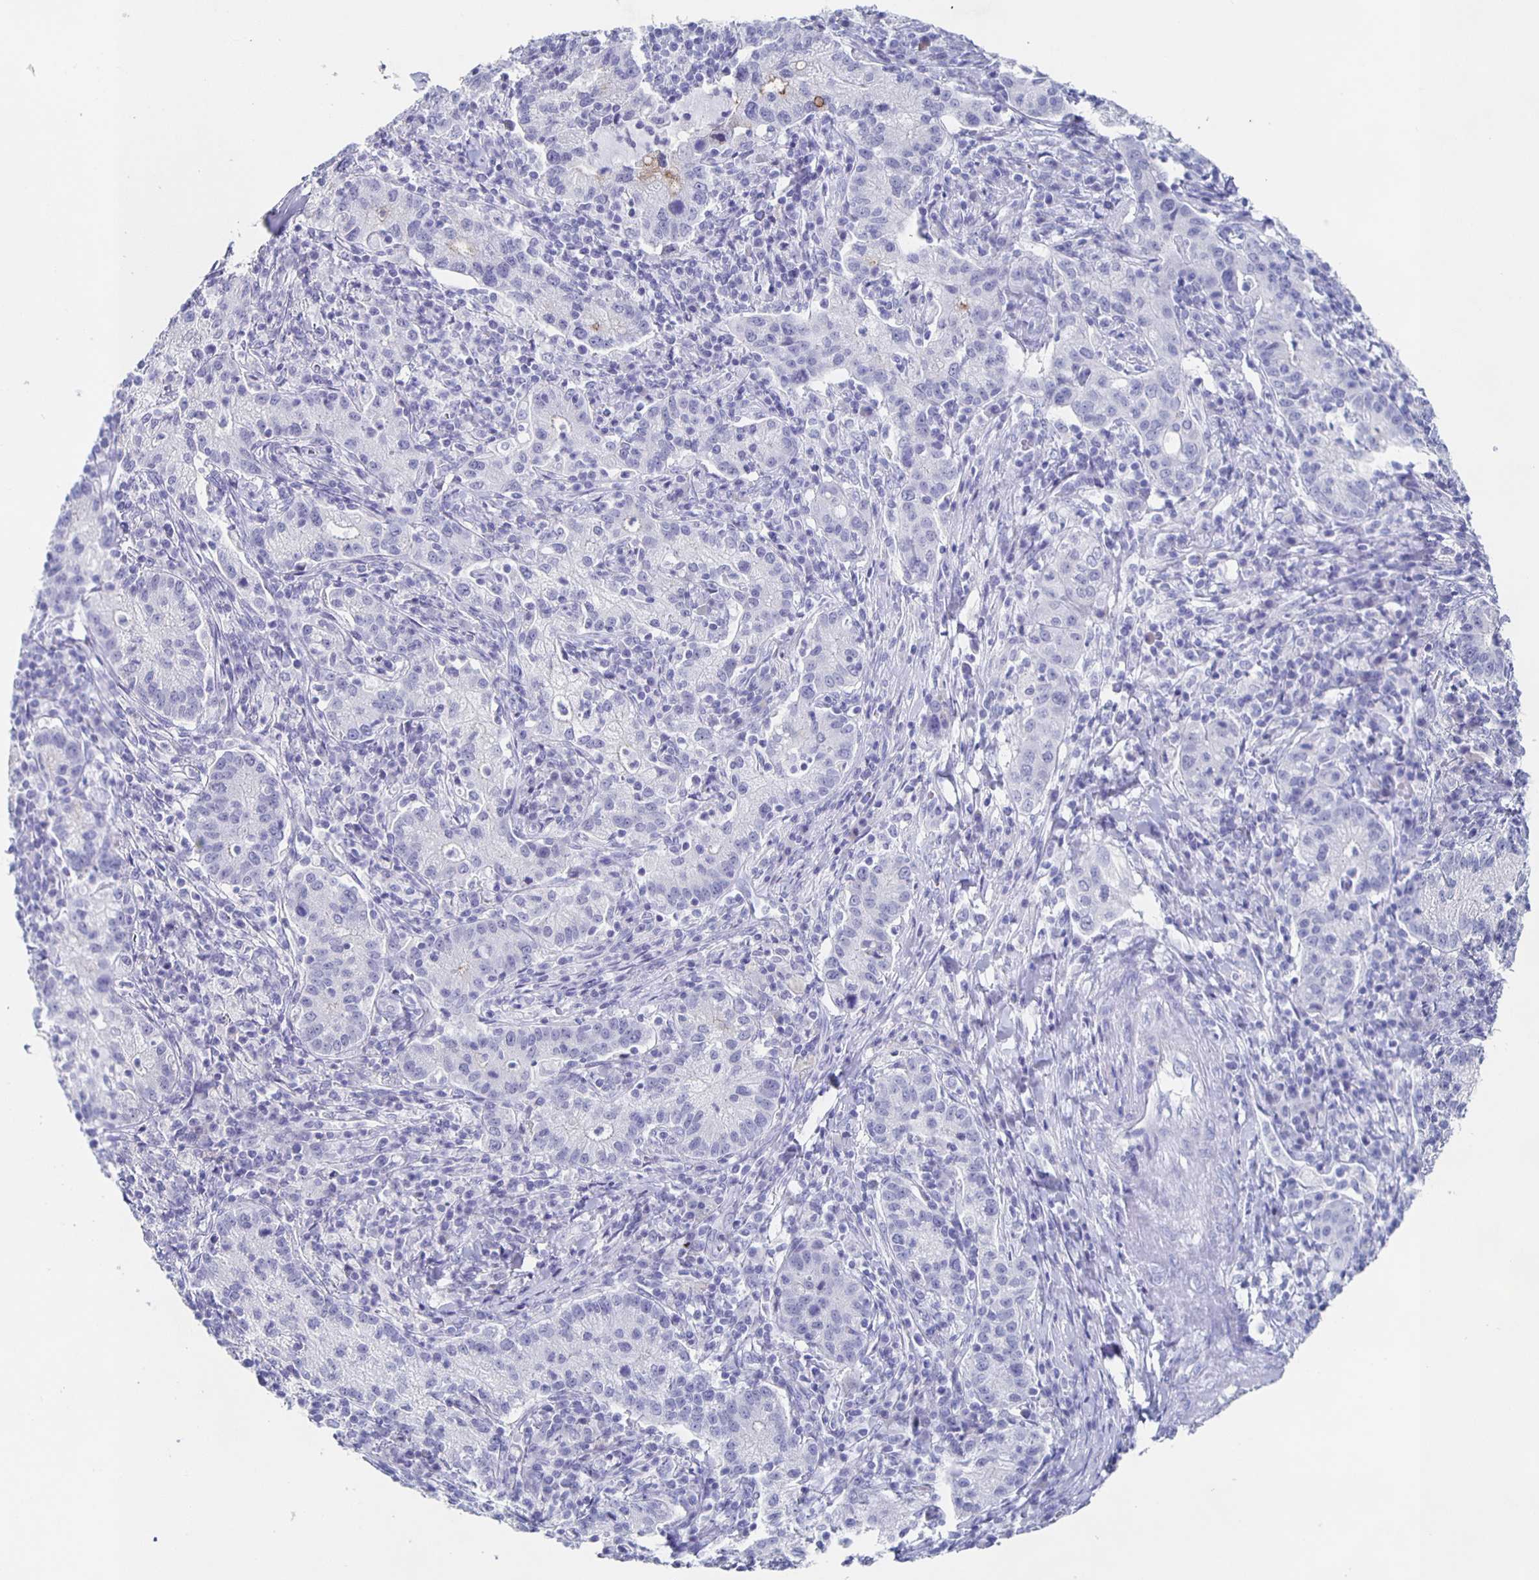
{"staining": {"intensity": "negative", "quantity": "none", "location": "none"}, "tissue": "cervical cancer", "cell_type": "Tumor cells", "image_type": "cancer", "snomed": [{"axis": "morphology", "description": "Normal tissue, NOS"}, {"axis": "morphology", "description": "Adenocarcinoma, NOS"}, {"axis": "topography", "description": "Cervix"}], "caption": "This is a image of immunohistochemistry staining of cervical cancer (adenocarcinoma), which shows no positivity in tumor cells.", "gene": "SLC34A2", "patient": {"sex": "female", "age": 44}}